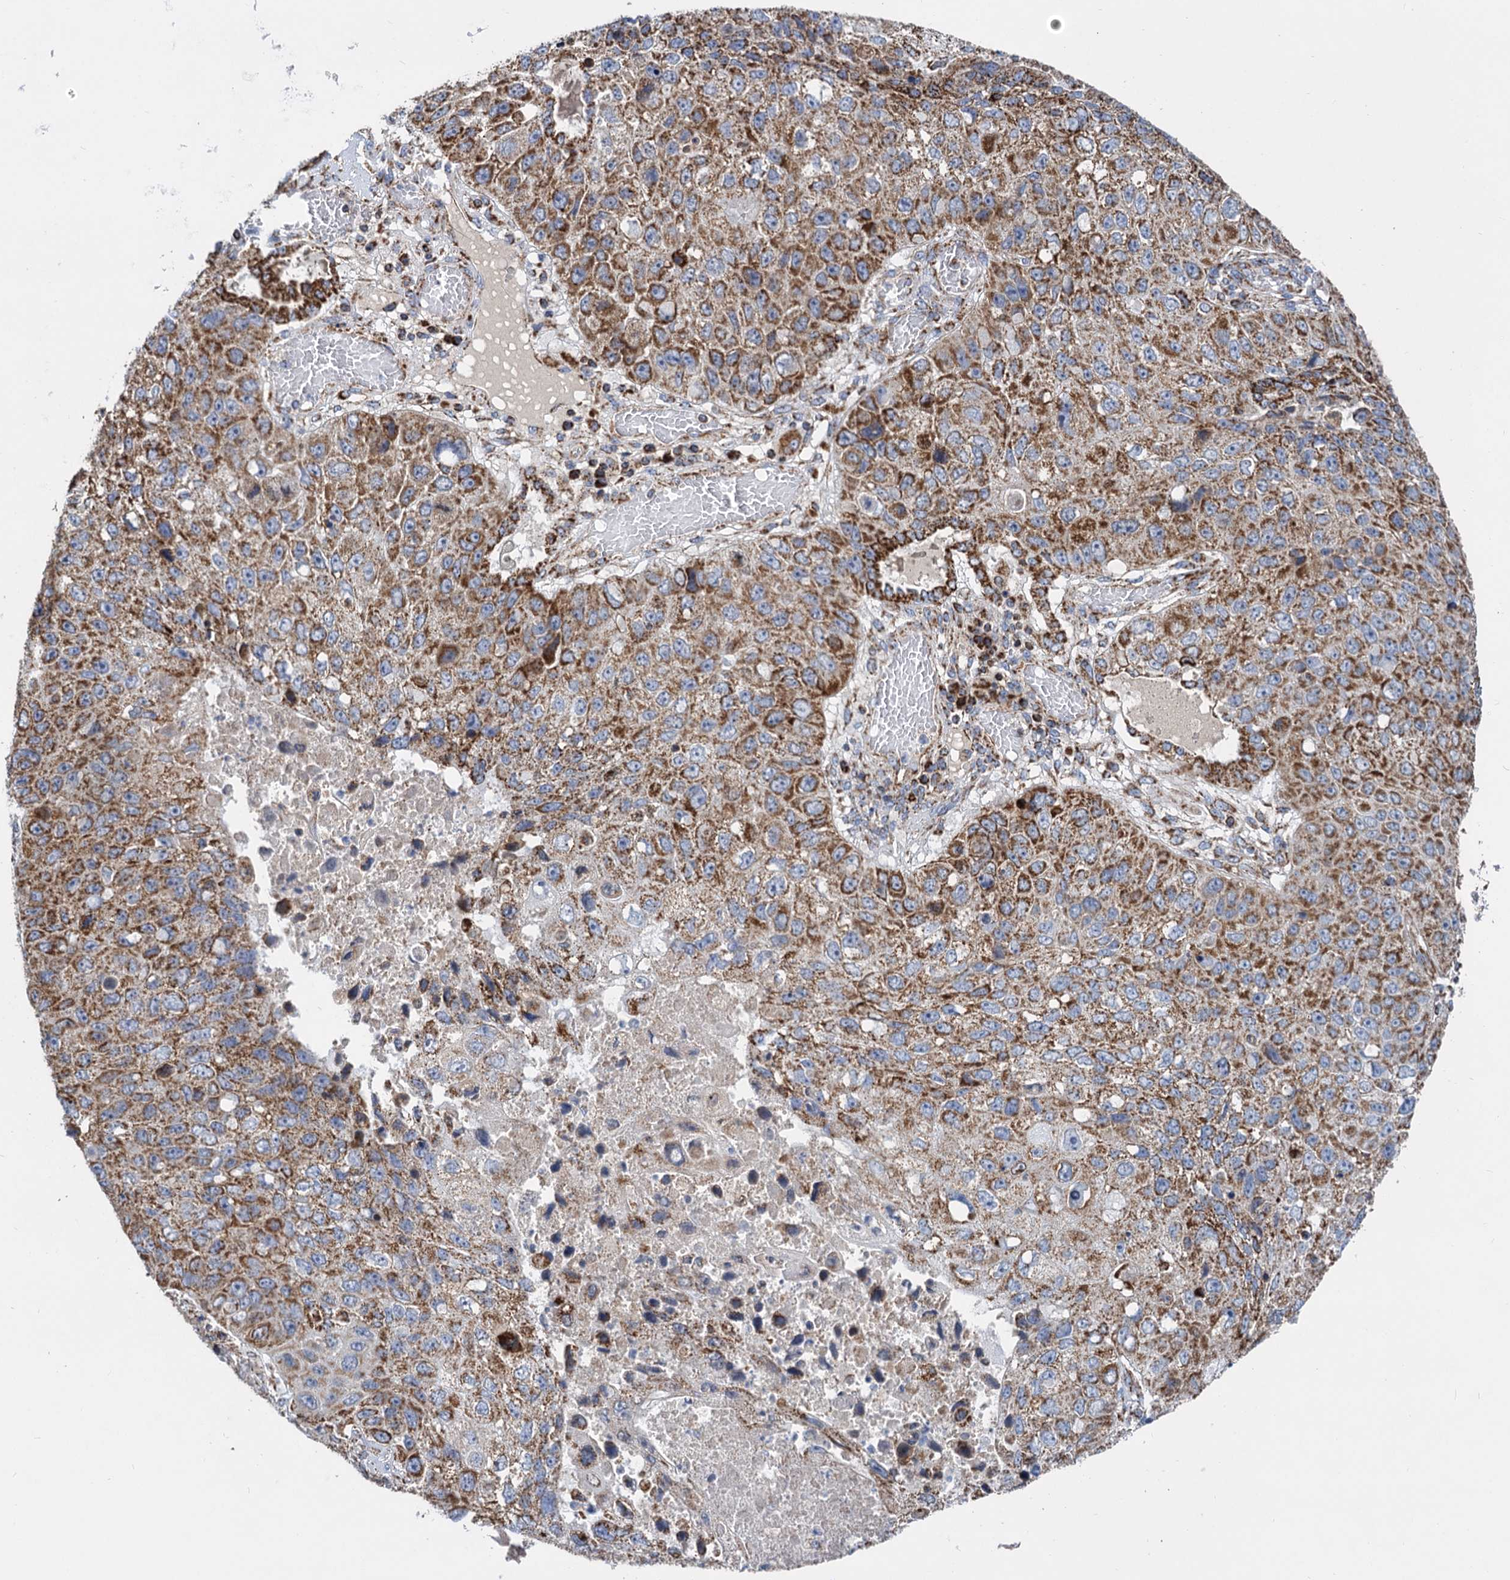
{"staining": {"intensity": "moderate", "quantity": ">75%", "location": "cytoplasmic/membranous"}, "tissue": "lung cancer", "cell_type": "Tumor cells", "image_type": "cancer", "snomed": [{"axis": "morphology", "description": "Squamous cell carcinoma, NOS"}, {"axis": "topography", "description": "Lung"}], "caption": "High-magnification brightfield microscopy of lung cancer (squamous cell carcinoma) stained with DAB (3,3'-diaminobenzidine) (brown) and counterstained with hematoxylin (blue). tumor cells exhibit moderate cytoplasmic/membranous positivity is seen in approximately>75% of cells.", "gene": "TIMM10", "patient": {"sex": "male", "age": 61}}